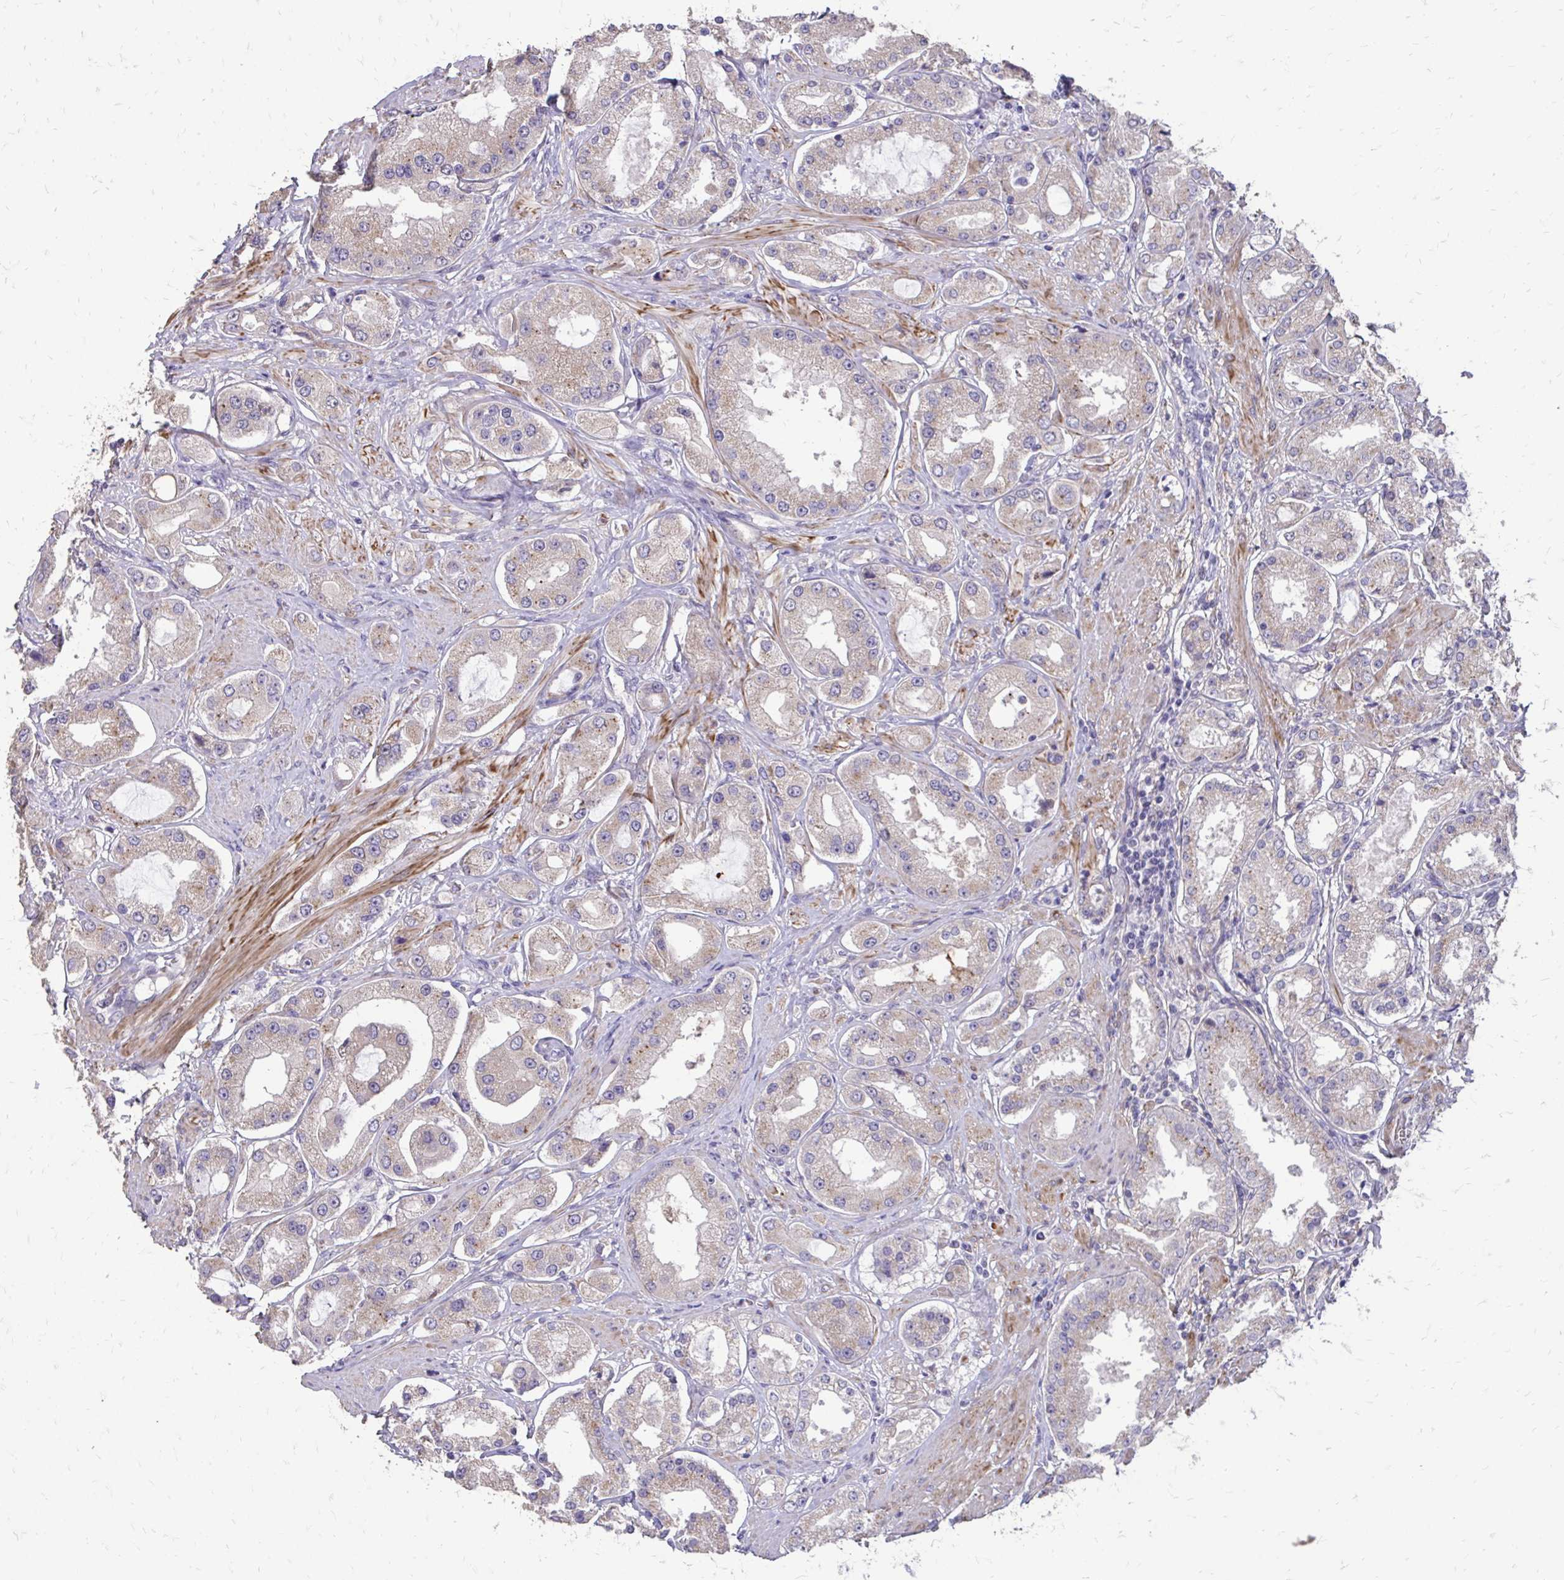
{"staining": {"intensity": "negative", "quantity": "none", "location": "none"}, "tissue": "prostate cancer", "cell_type": "Tumor cells", "image_type": "cancer", "snomed": [{"axis": "morphology", "description": "Adenocarcinoma, High grade"}, {"axis": "topography", "description": "Prostate"}], "caption": "DAB (3,3'-diaminobenzidine) immunohistochemical staining of human prostate cancer reveals no significant positivity in tumor cells. The staining was performed using DAB (3,3'-diaminobenzidine) to visualize the protein expression in brown, while the nuclei were stained in blue with hematoxylin (Magnification: 20x).", "gene": "MYORG", "patient": {"sex": "male", "age": 69}}